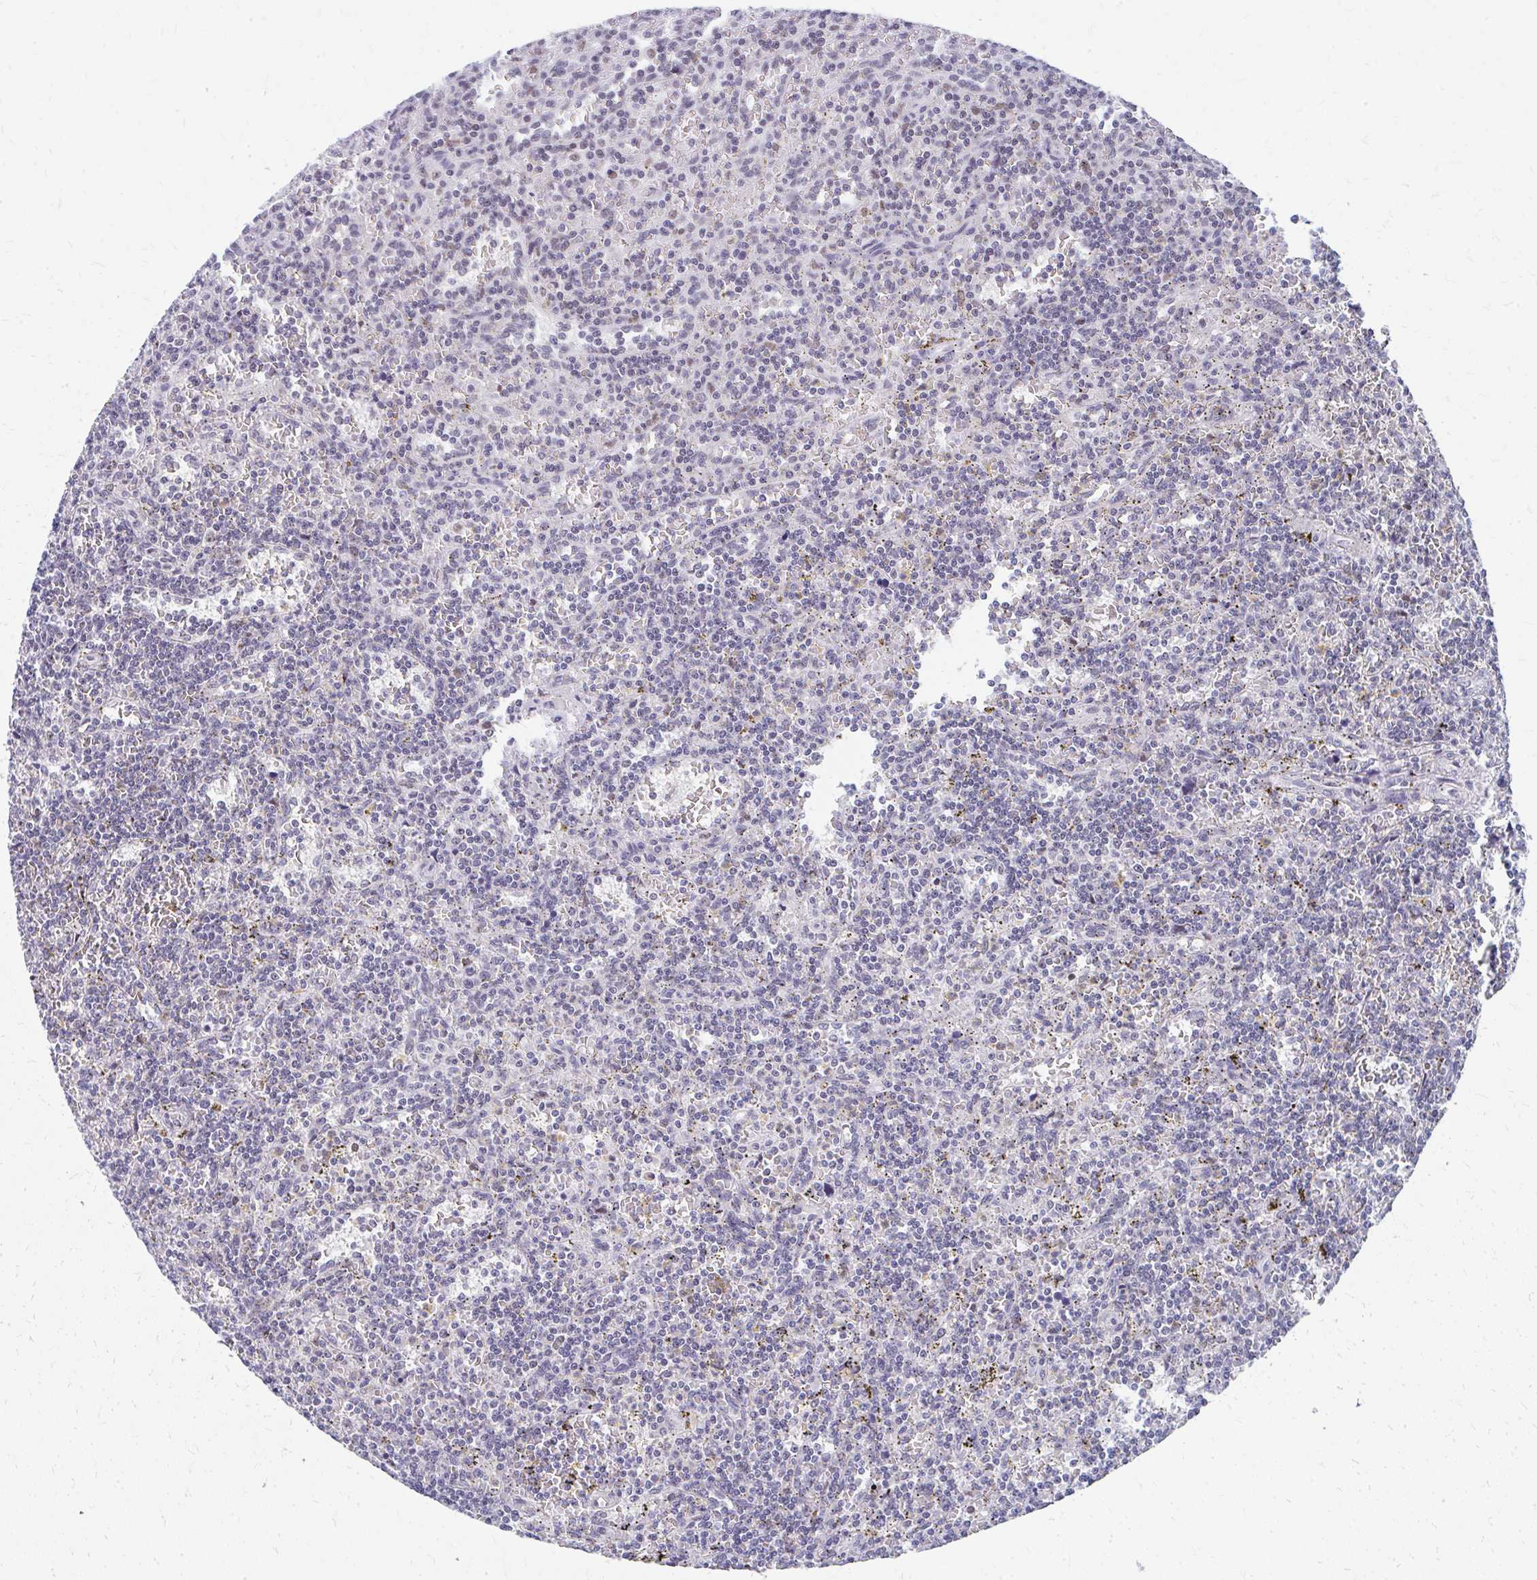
{"staining": {"intensity": "negative", "quantity": "none", "location": "none"}, "tissue": "lymphoma", "cell_type": "Tumor cells", "image_type": "cancer", "snomed": [{"axis": "morphology", "description": "Malignant lymphoma, non-Hodgkin's type, Low grade"}, {"axis": "topography", "description": "Spleen"}], "caption": "An image of human lymphoma is negative for staining in tumor cells.", "gene": "GTF2H1", "patient": {"sex": "male", "age": 73}}